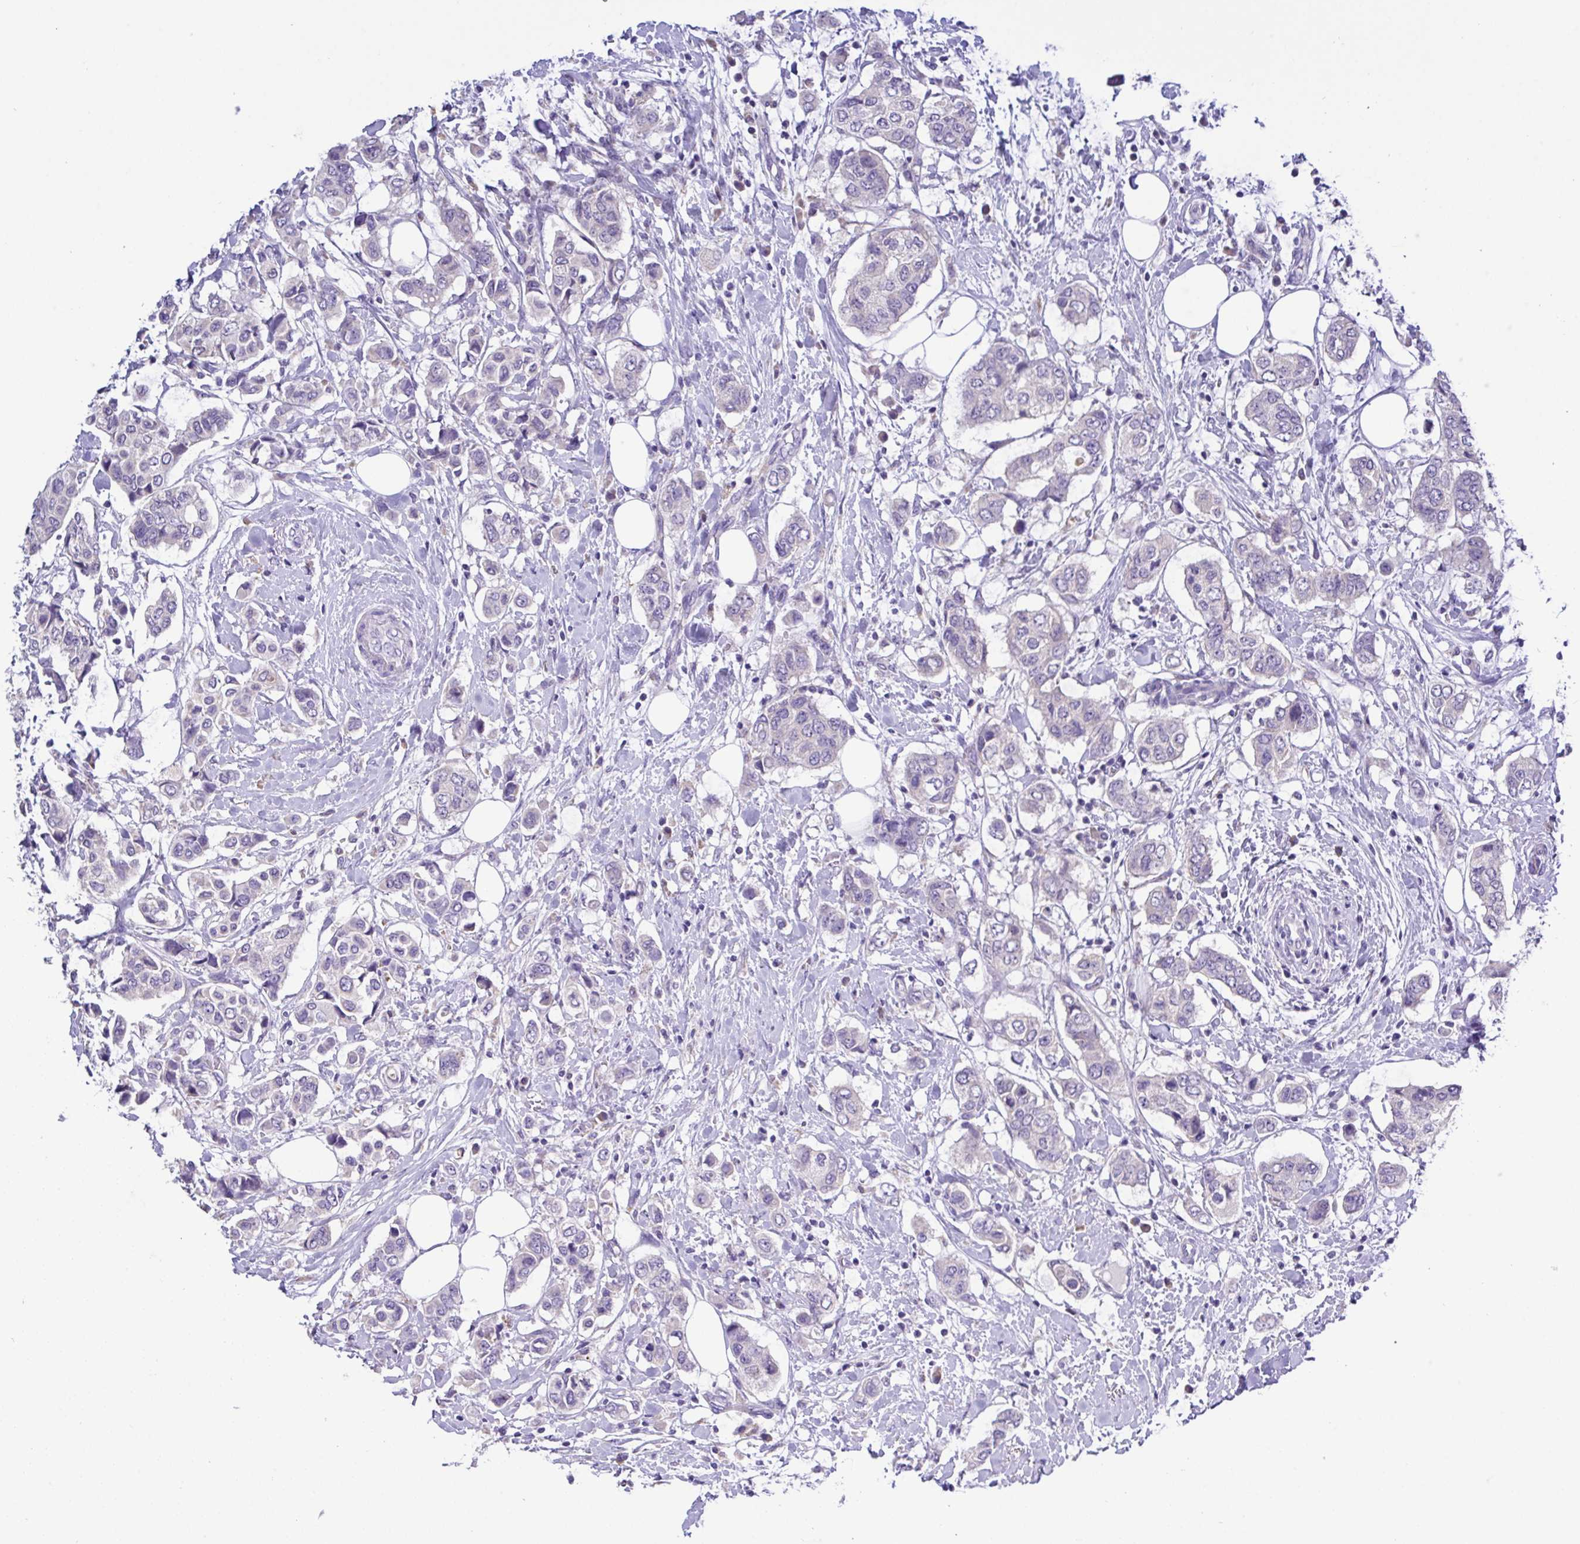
{"staining": {"intensity": "negative", "quantity": "none", "location": "none"}, "tissue": "breast cancer", "cell_type": "Tumor cells", "image_type": "cancer", "snomed": [{"axis": "morphology", "description": "Lobular carcinoma"}, {"axis": "topography", "description": "Breast"}], "caption": "Protein analysis of breast cancer reveals no significant expression in tumor cells.", "gene": "ST8SIA2", "patient": {"sex": "female", "age": 51}}